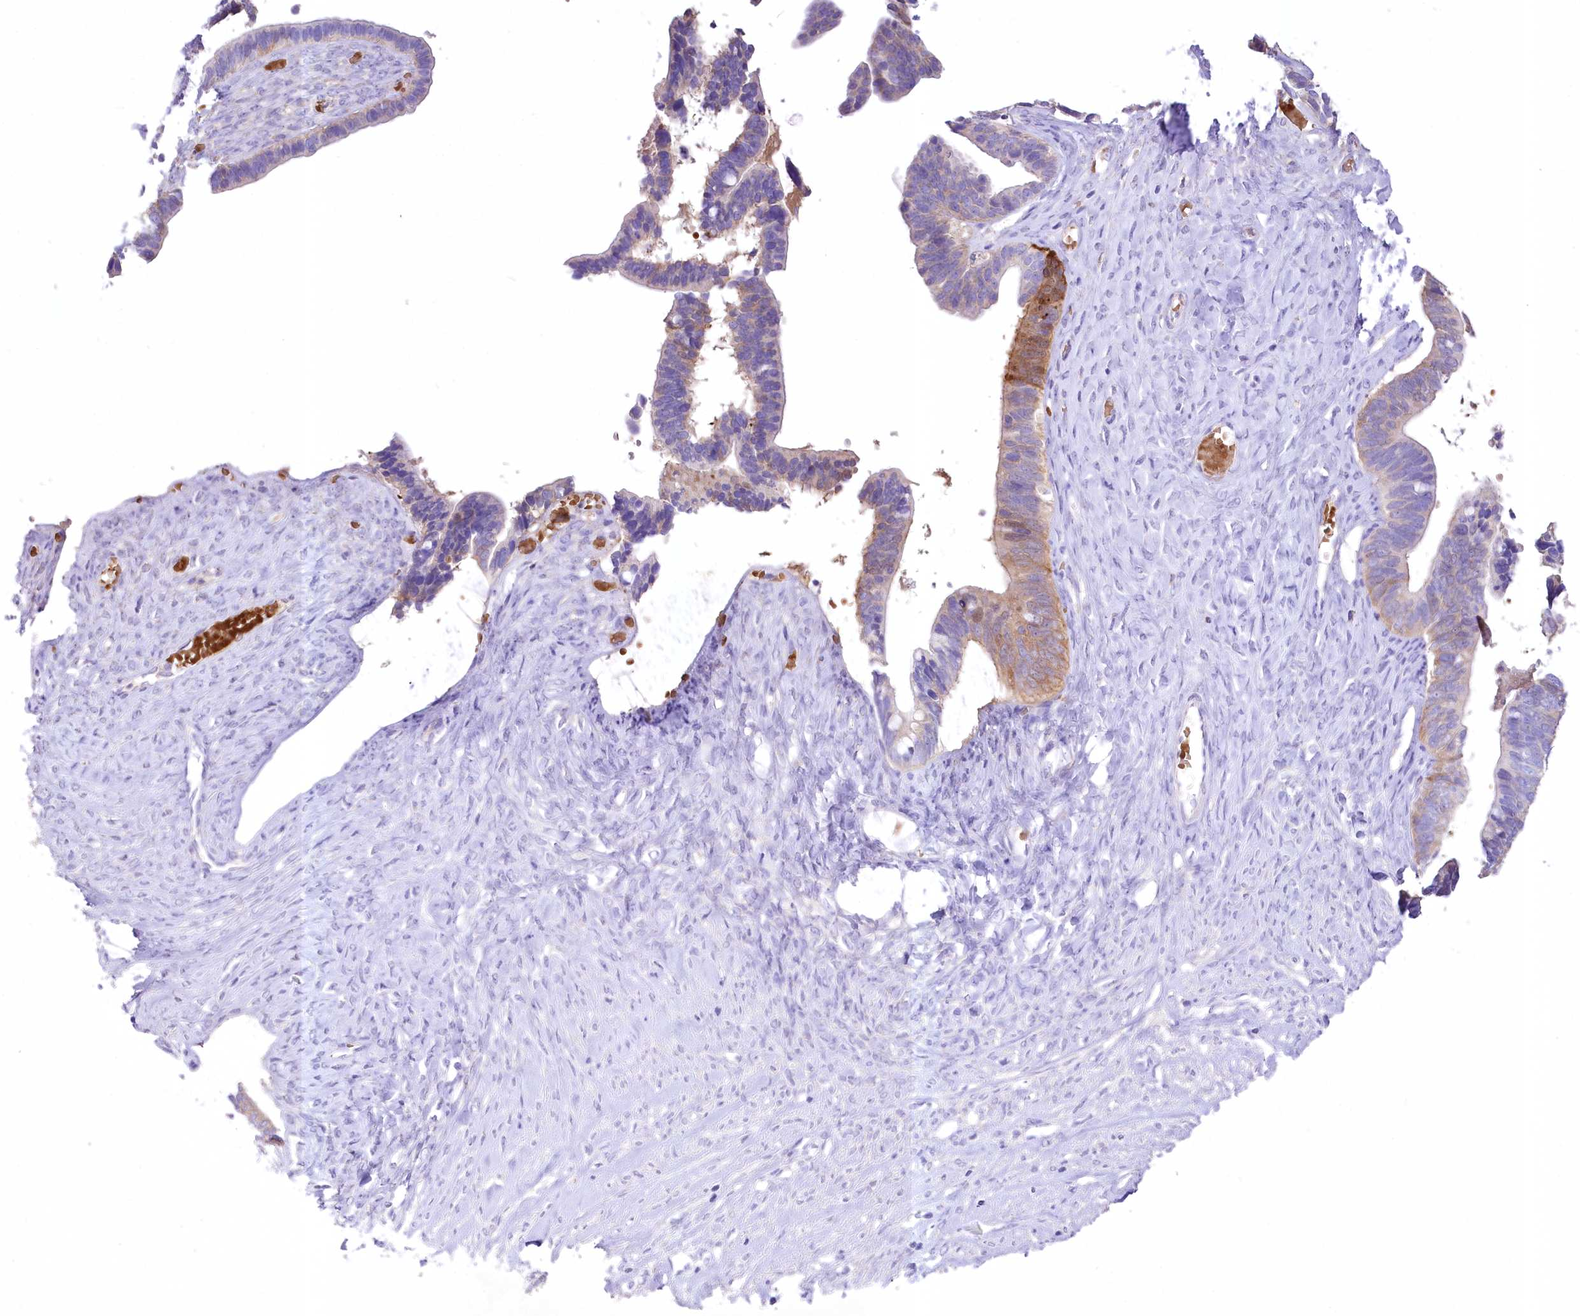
{"staining": {"intensity": "moderate", "quantity": "<25%", "location": "cytoplasmic/membranous"}, "tissue": "ovarian cancer", "cell_type": "Tumor cells", "image_type": "cancer", "snomed": [{"axis": "morphology", "description": "Cystadenocarcinoma, serous, NOS"}, {"axis": "topography", "description": "Ovary"}], "caption": "A brown stain highlights moderate cytoplasmic/membranous expression of a protein in human ovarian serous cystadenocarcinoma tumor cells.", "gene": "PRSS53", "patient": {"sex": "female", "age": 56}}